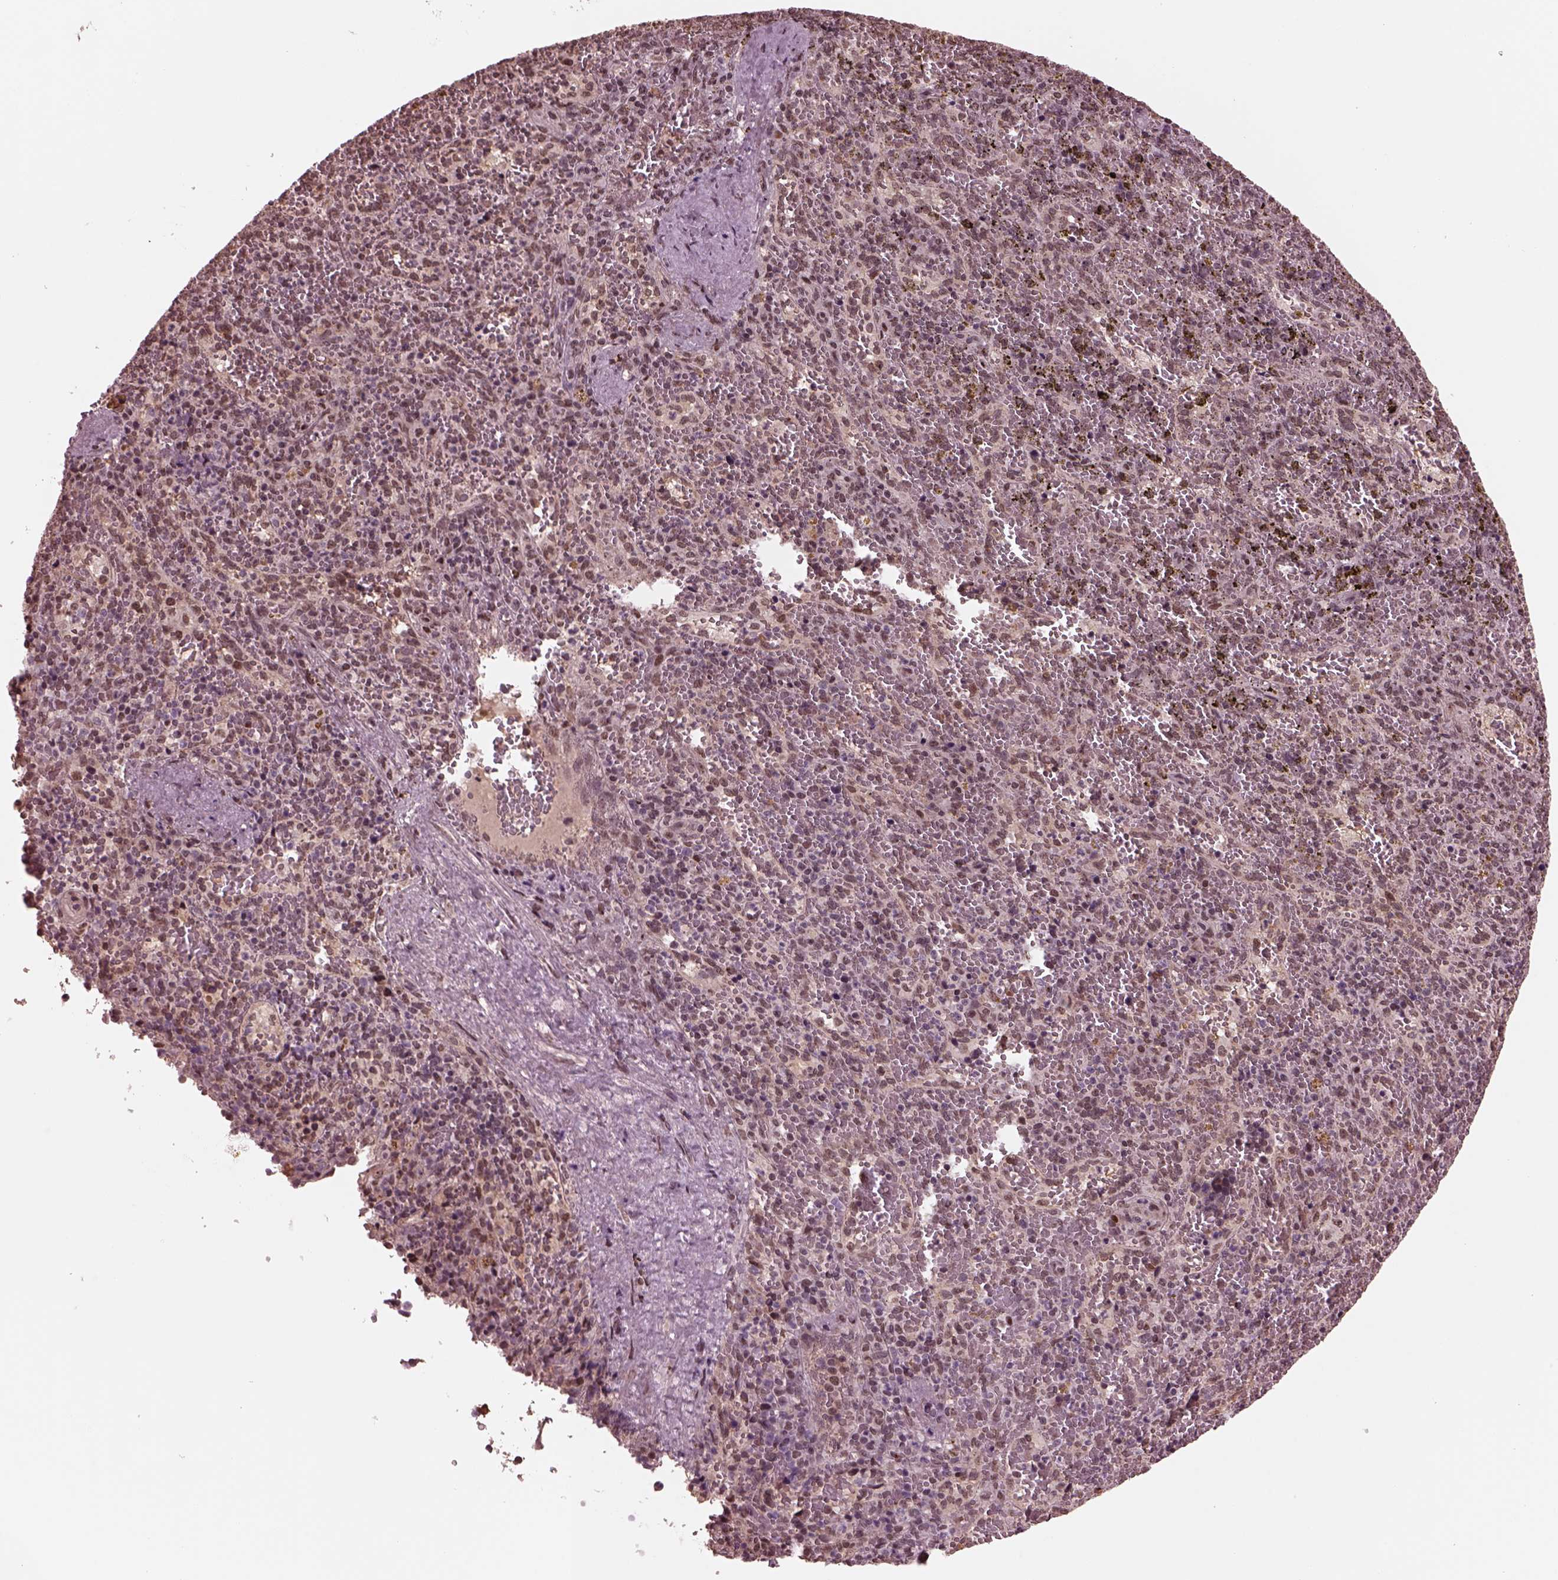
{"staining": {"intensity": "moderate", "quantity": "<25%", "location": "nuclear"}, "tissue": "spleen", "cell_type": "Cells in red pulp", "image_type": "normal", "snomed": [{"axis": "morphology", "description": "Normal tissue, NOS"}, {"axis": "topography", "description": "Spleen"}], "caption": "Moderate nuclear expression for a protein is seen in approximately <25% of cells in red pulp of benign spleen using immunohistochemistry (IHC).", "gene": "NAP1L5", "patient": {"sex": "female", "age": 50}}